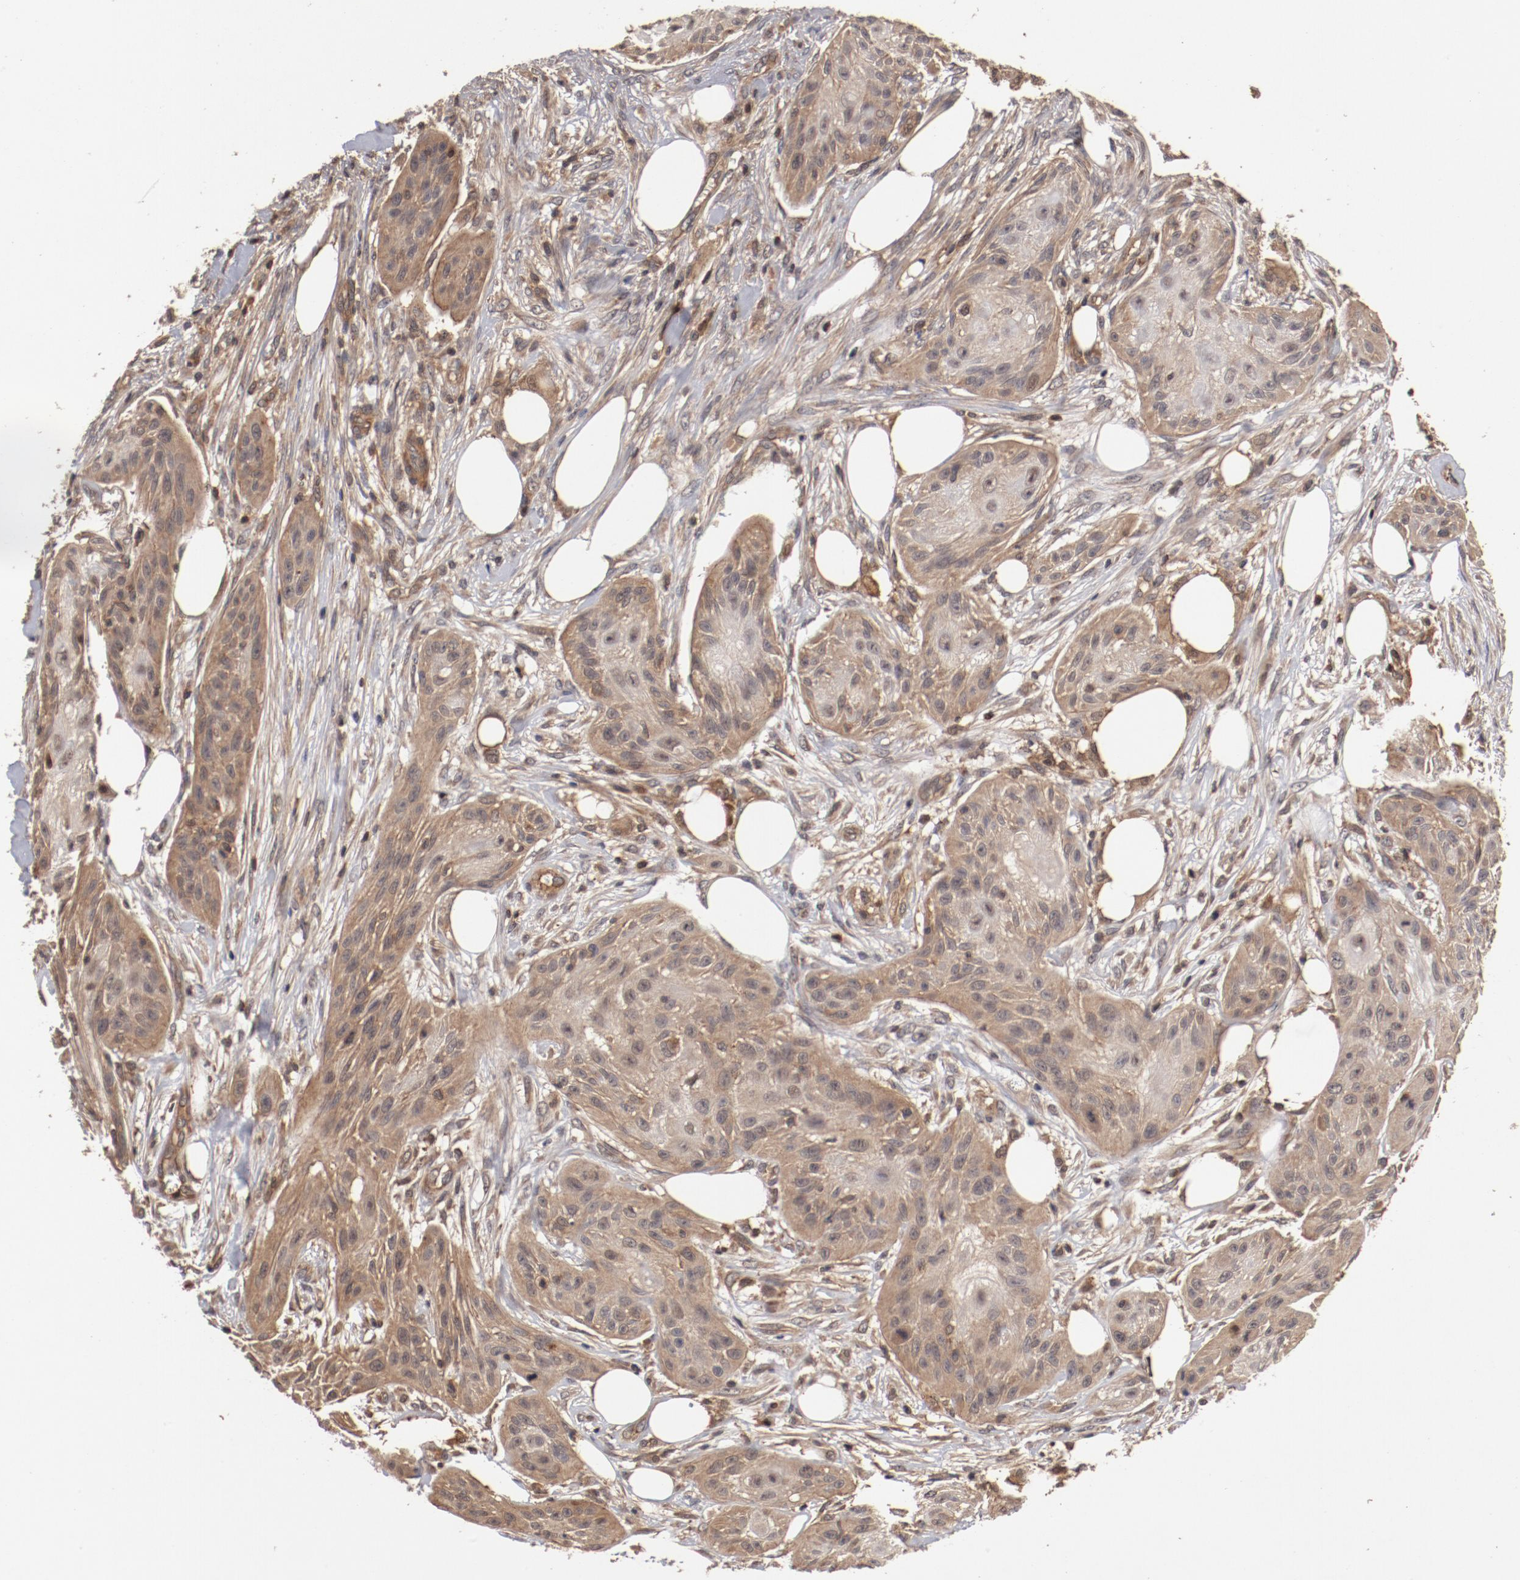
{"staining": {"intensity": "moderate", "quantity": ">75%", "location": "cytoplasmic/membranous"}, "tissue": "skin cancer", "cell_type": "Tumor cells", "image_type": "cancer", "snomed": [{"axis": "morphology", "description": "Squamous cell carcinoma, NOS"}, {"axis": "topography", "description": "Skin"}], "caption": "This histopathology image demonstrates immunohistochemistry (IHC) staining of squamous cell carcinoma (skin), with medium moderate cytoplasmic/membranous positivity in about >75% of tumor cells.", "gene": "GUF1", "patient": {"sex": "female", "age": 88}}